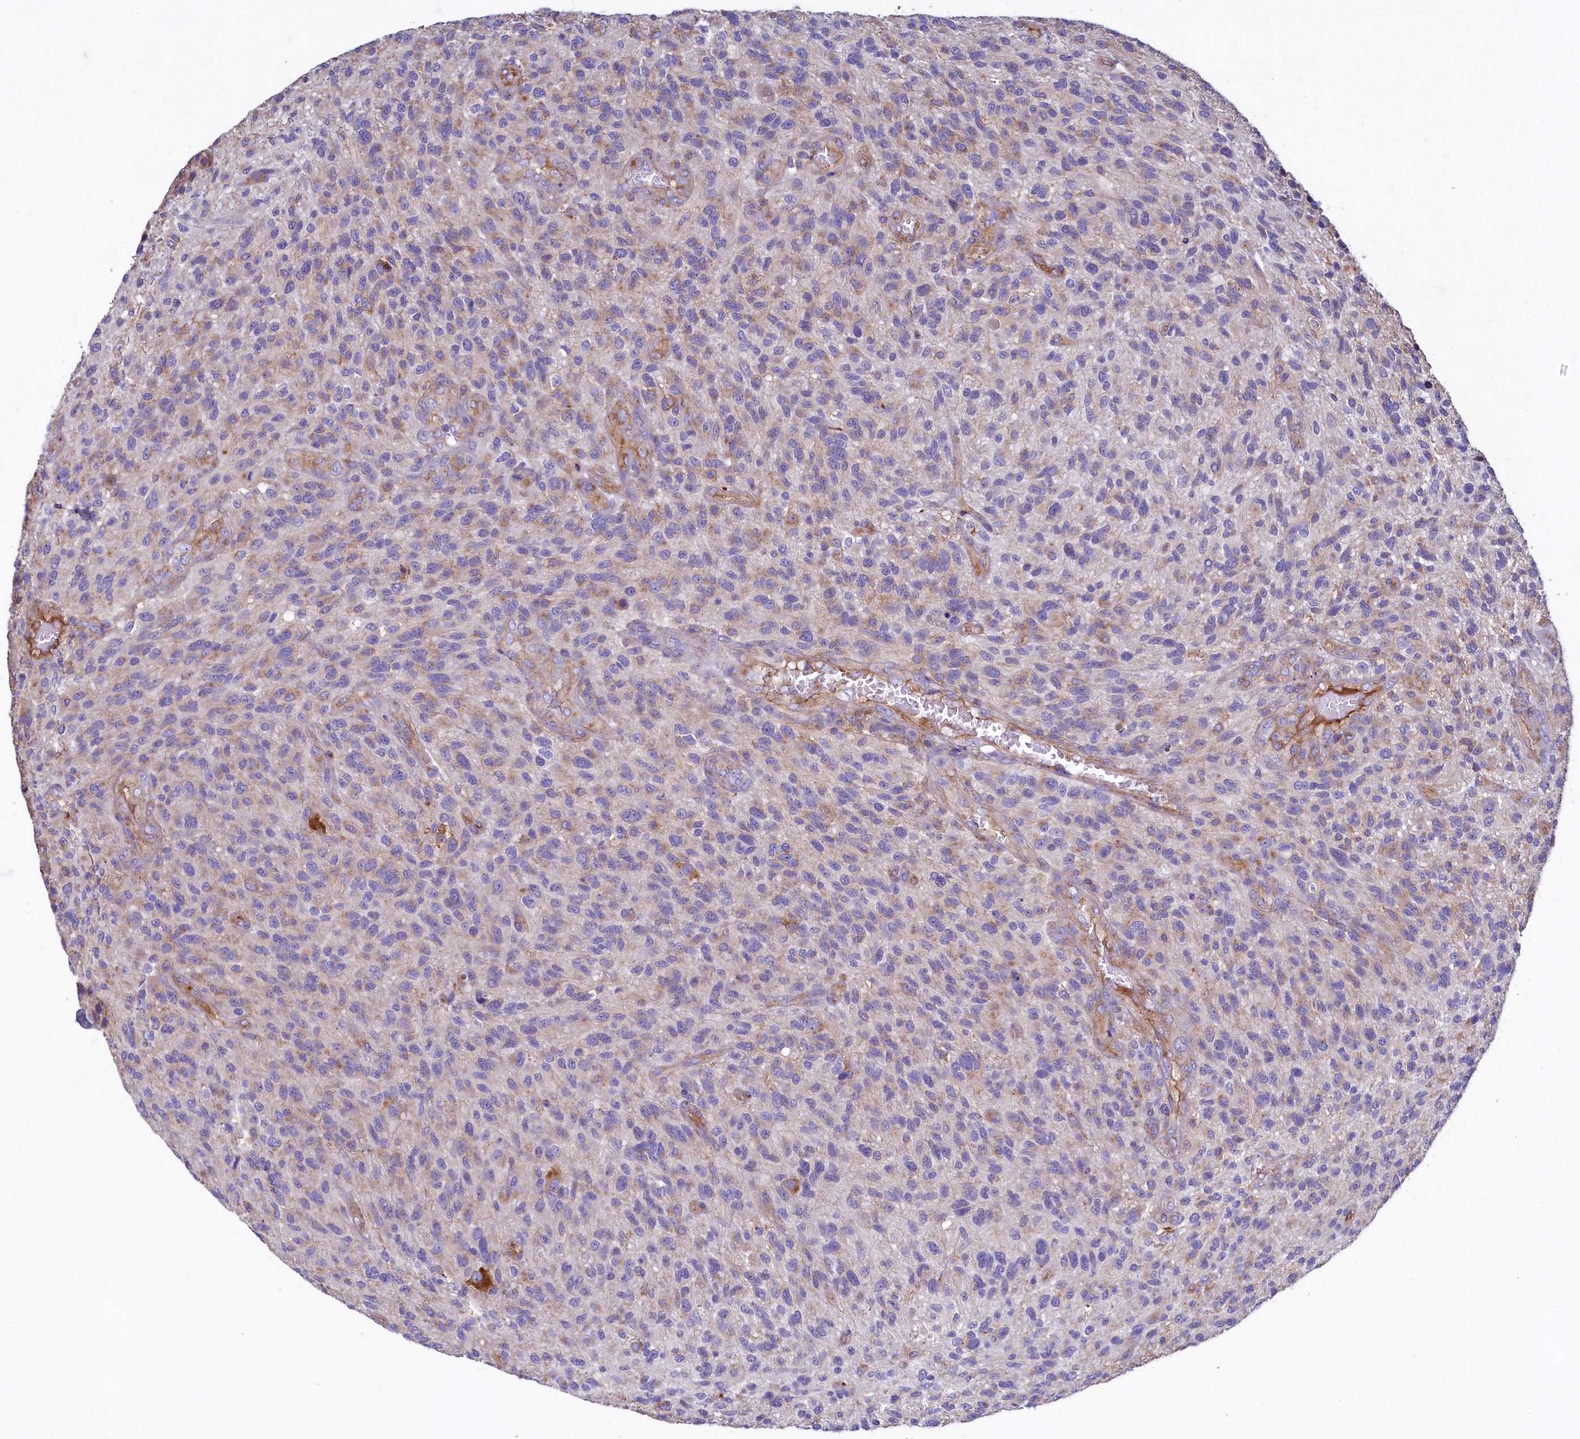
{"staining": {"intensity": "weak", "quantity": "<25%", "location": "cytoplasmic/membranous"}, "tissue": "glioma", "cell_type": "Tumor cells", "image_type": "cancer", "snomed": [{"axis": "morphology", "description": "Glioma, malignant, High grade"}, {"axis": "topography", "description": "Brain"}], "caption": "A high-resolution histopathology image shows immunohistochemistry (IHC) staining of glioma, which demonstrates no significant staining in tumor cells.", "gene": "GPR21", "patient": {"sex": "male", "age": 47}}